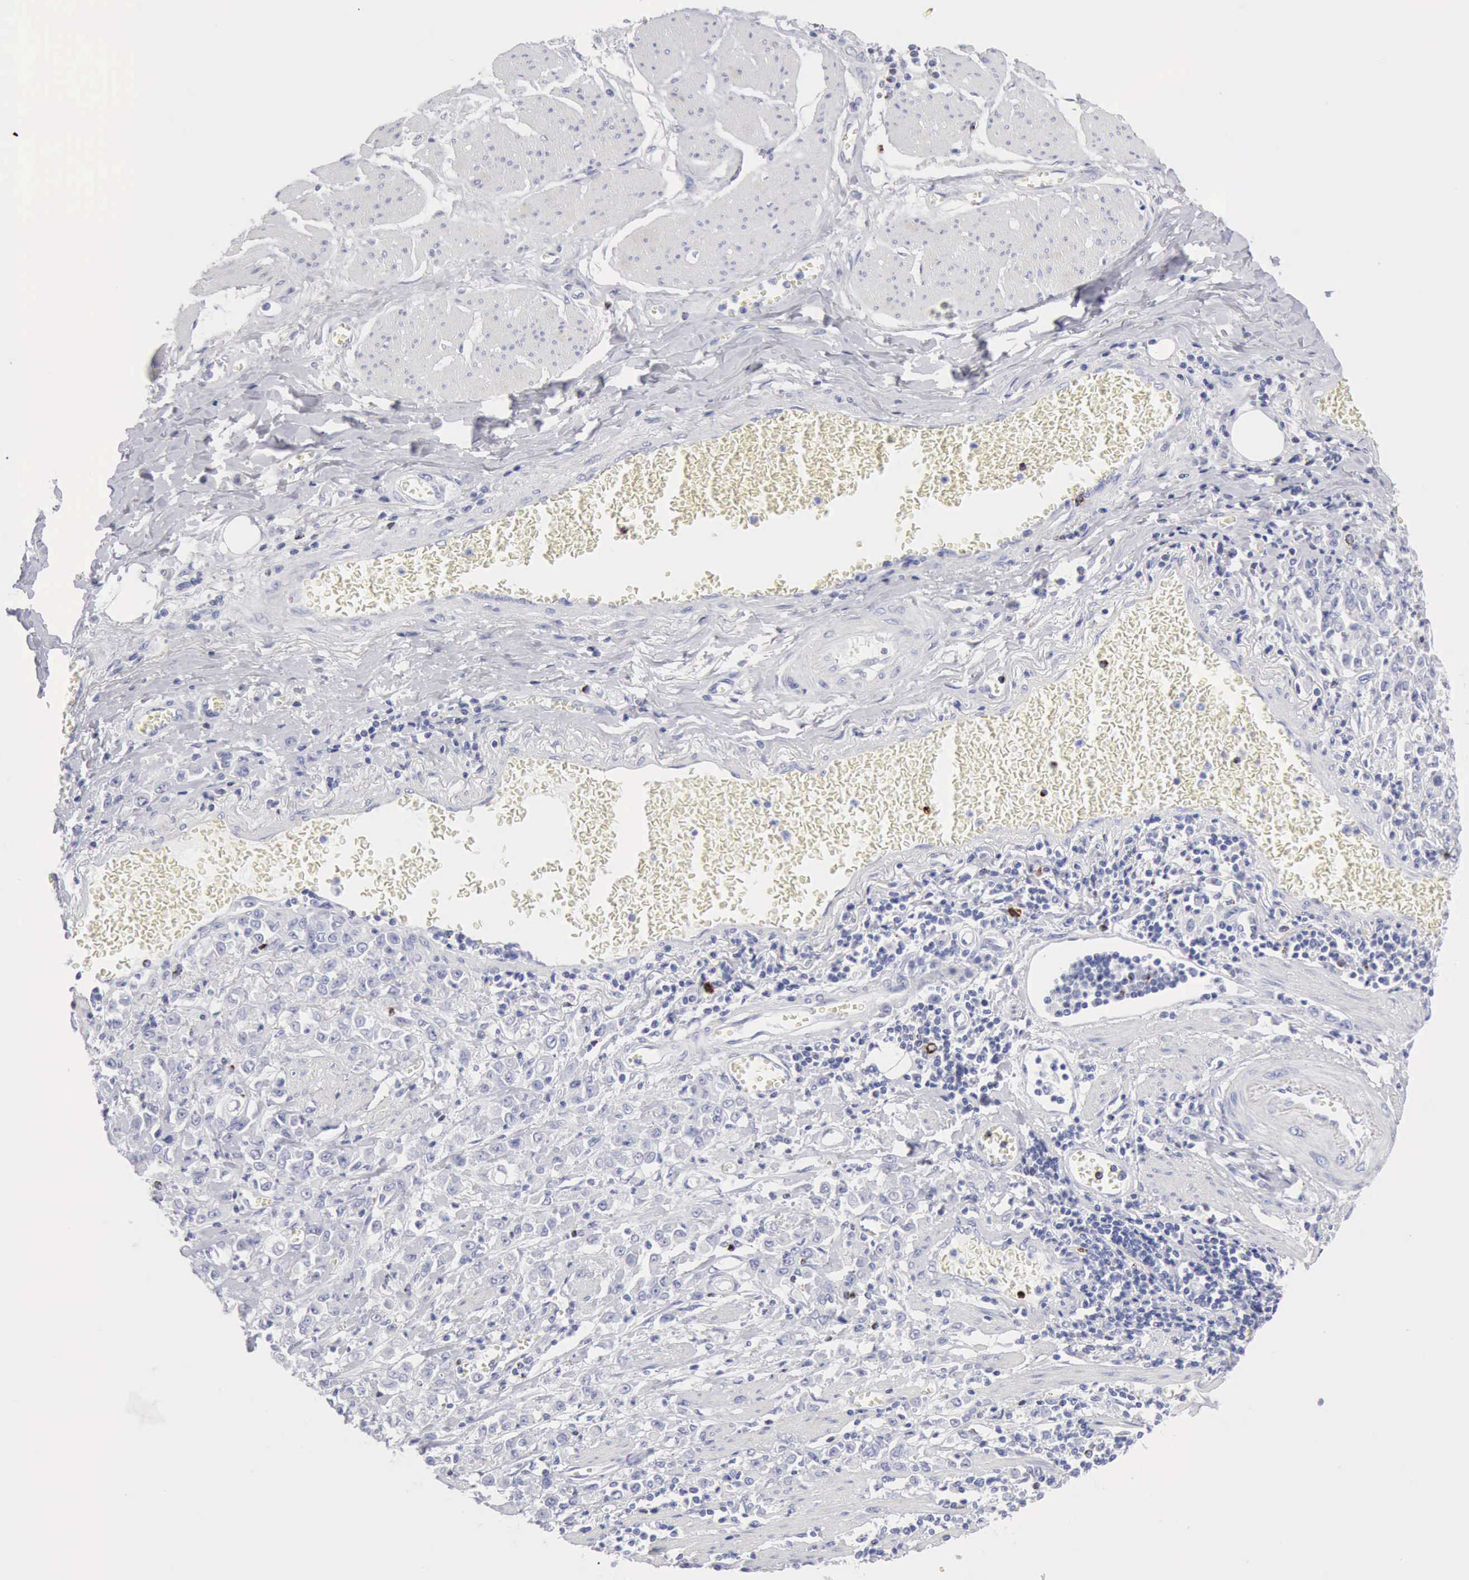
{"staining": {"intensity": "negative", "quantity": "none", "location": "none"}, "tissue": "stomach cancer", "cell_type": "Tumor cells", "image_type": "cancer", "snomed": [{"axis": "morphology", "description": "Adenocarcinoma, NOS"}, {"axis": "topography", "description": "Stomach"}], "caption": "Immunohistochemical staining of stomach cancer (adenocarcinoma) demonstrates no significant expression in tumor cells. (Brightfield microscopy of DAB (3,3'-diaminobenzidine) immunohistochemistry (IHC) at high magnification).", "gene": "GZMB", "patient": {"sex": "male", "age": 72}}